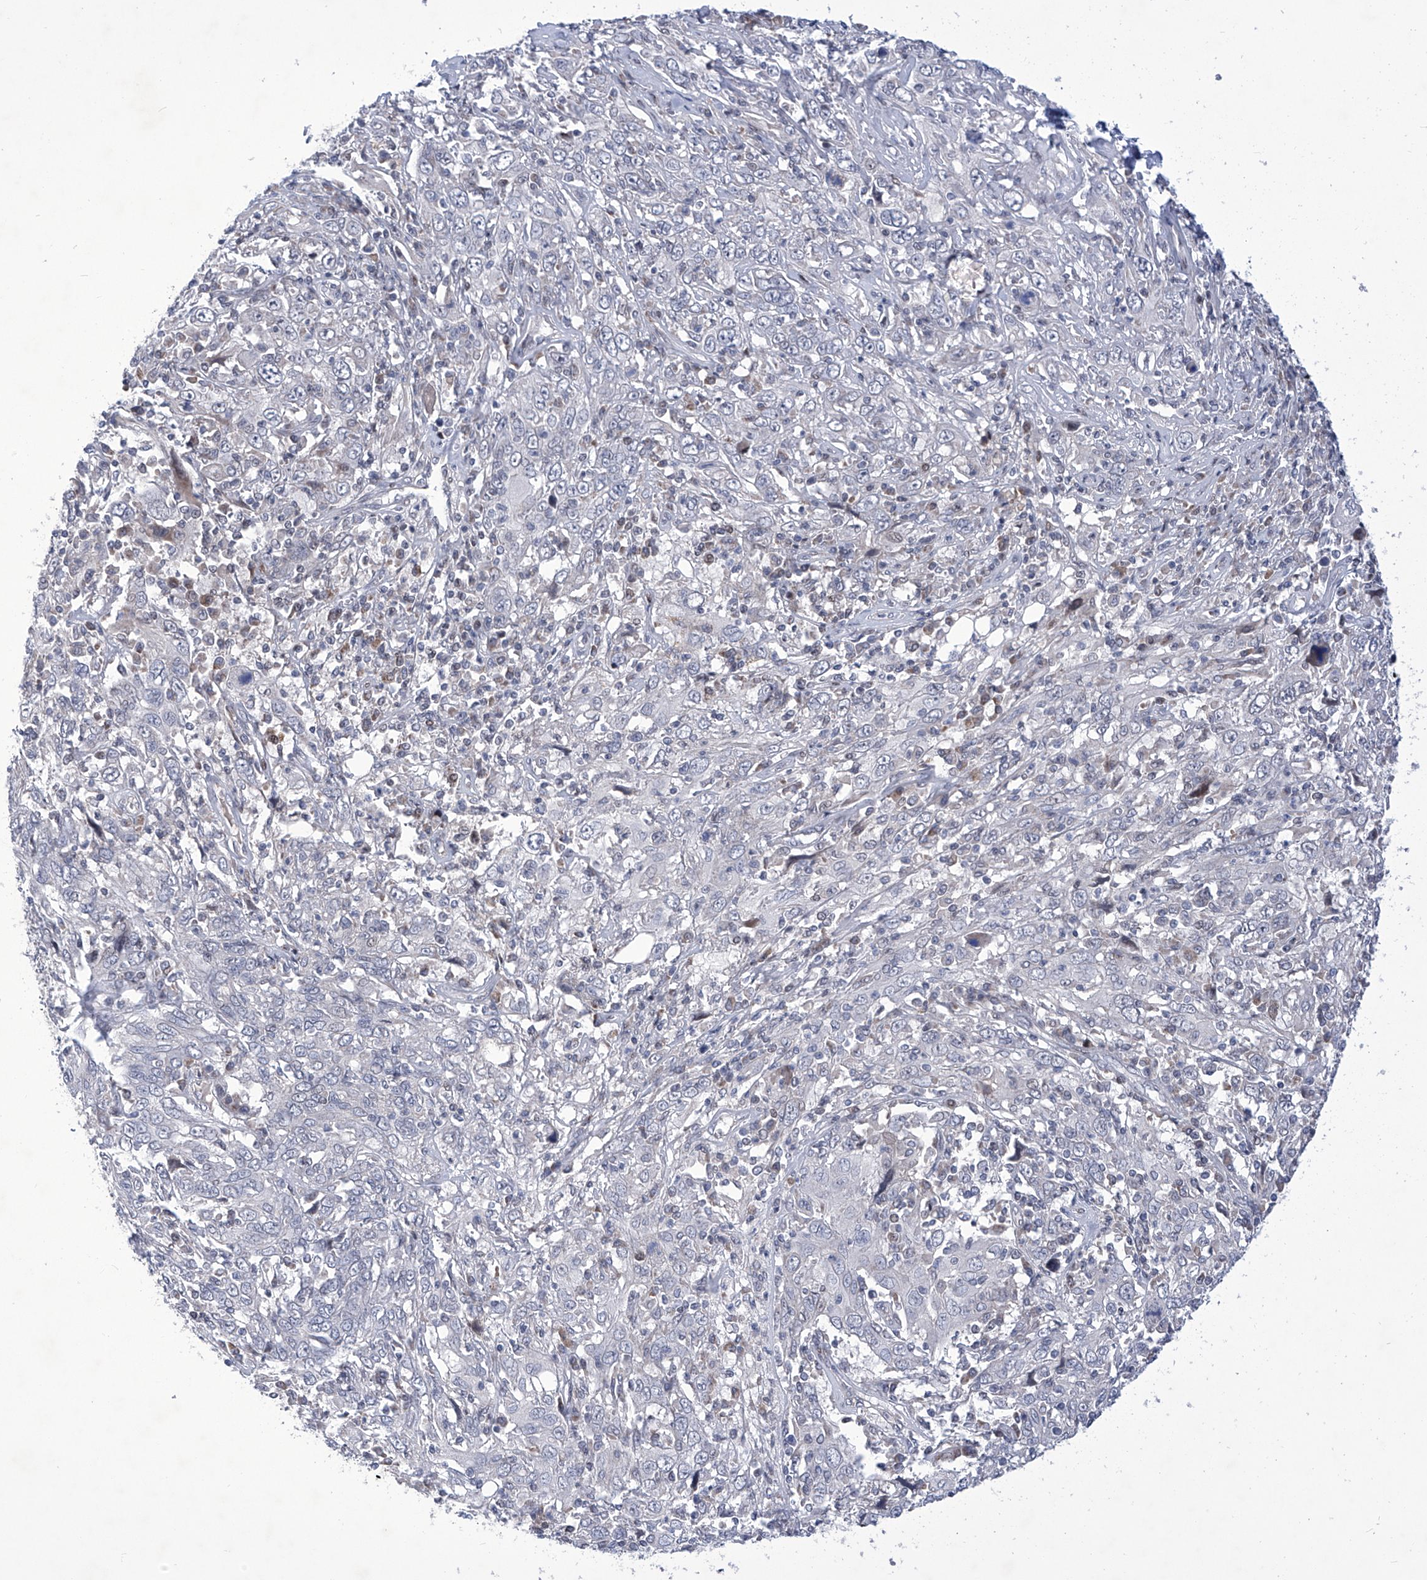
{"staining": {"intensity": "negative", "quantity": "none", "location": "none"}, "tissue": "cervical cancer", "cell_type": "Tumor cells", "image_type": "cancer", "snomed": [{"axis": "morphology", "description": "Squamous cell carcinoma, NOS"}, {"axis": "topography", "description": "Cervix"}], "caption": "High magnification brightfield microscopy of cervical cancer stained with DAB (3,3'-diaminobenzidine) (brown) and counterstained with hematoxylin (blue): tumor cells show no significant positivity.", "gene": "NUFIP1", "patient": {"sex": "female", "age": 46}}